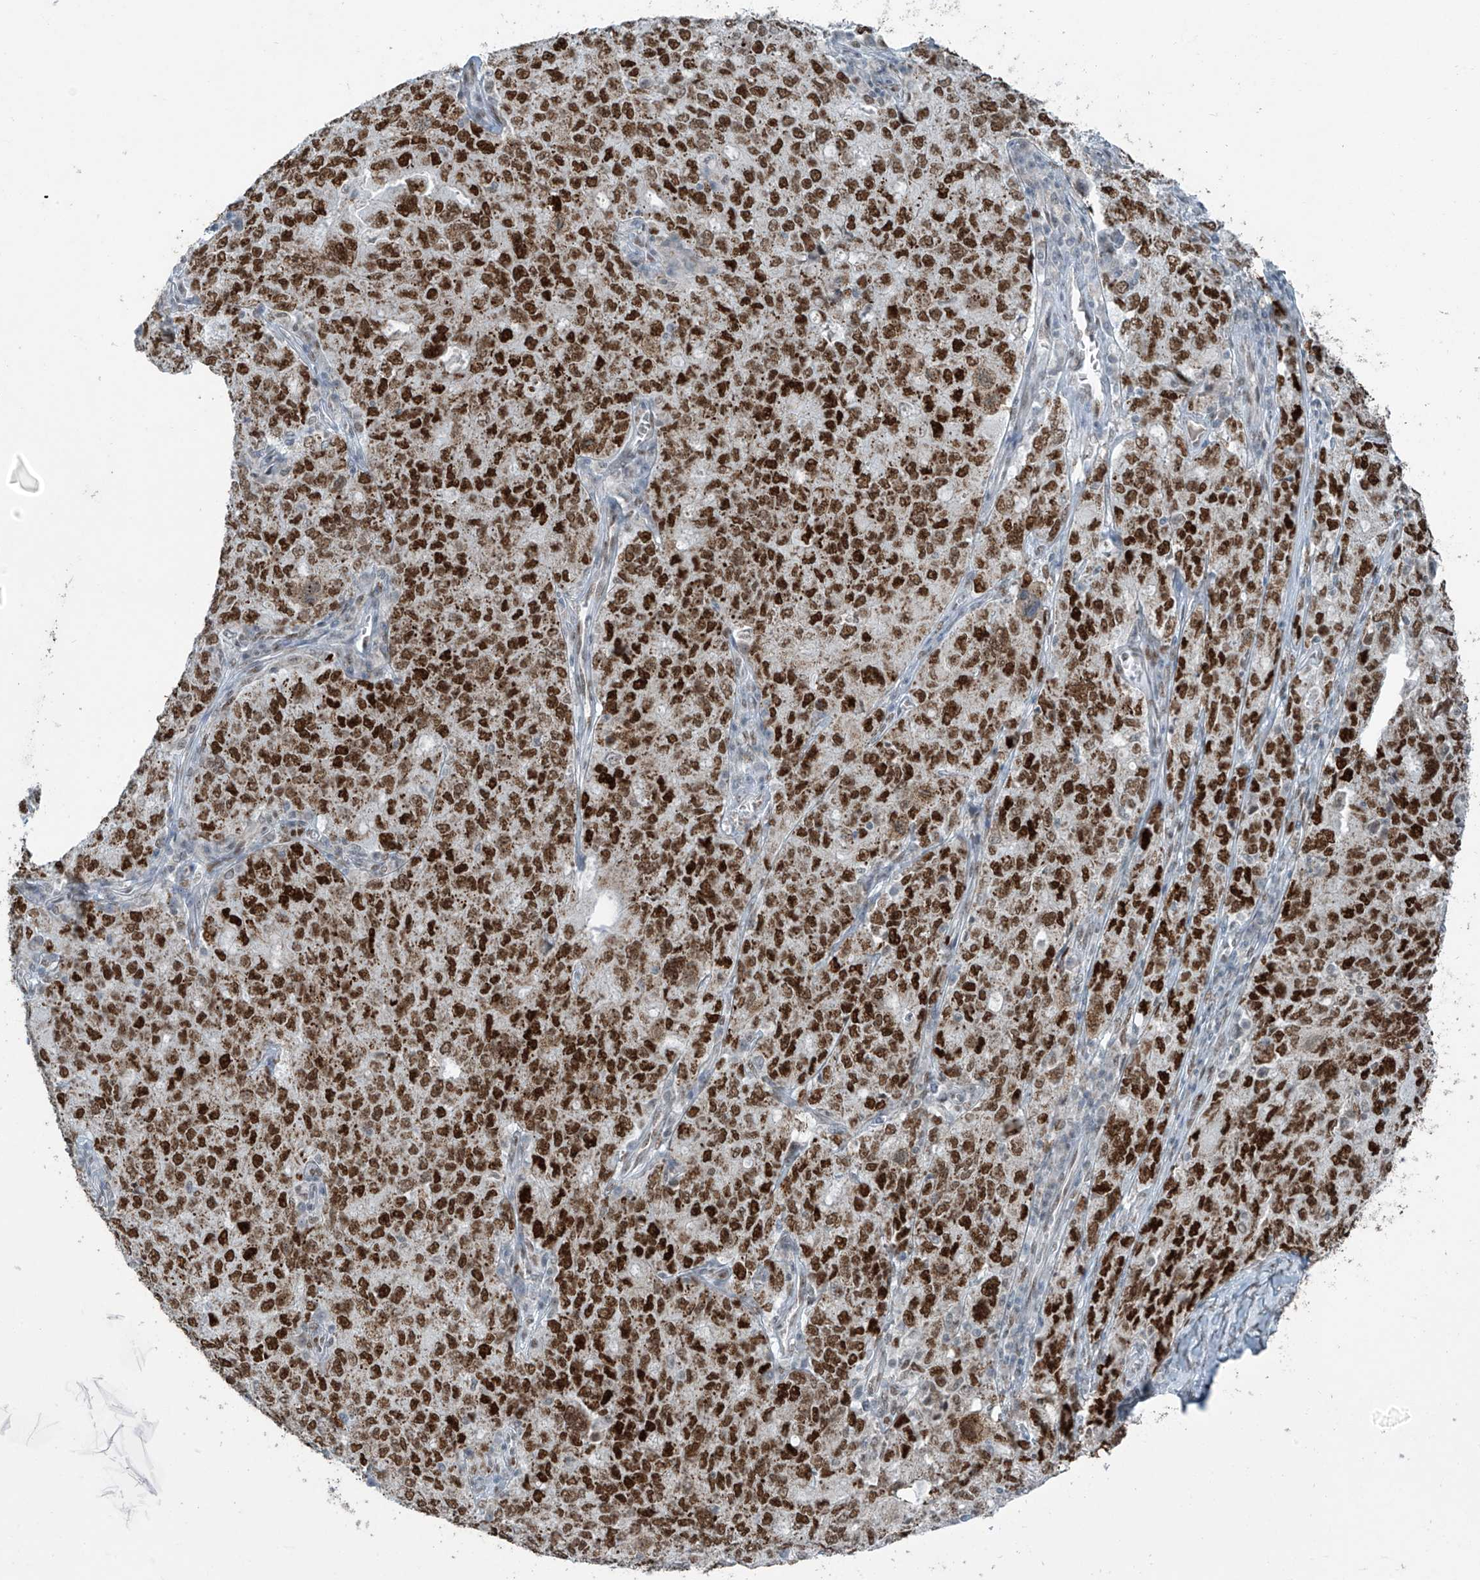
{"staining": {"intensity": "strong", "quantity": ">75%", "location": "nuclear"}, "tissue": "ovarian cancer", "cell_type": "Tumor cells", "image_type": "cancer", "snomed": [{"axis": "morphology", "description": "Carcinoma, endometroid"}, {"axis": "topography", "description": "Ovary"}], "caption": "Immunohistochemistry (IHC) histopathology image of human endometroid carcinoma (ovarian) stained for a protein (brown), which exhibits high levels of strong nuclear positivity in about >75% of tumor cells.", "gene": "WRNIP1", "patient": {"sex": "female", "age": 62}}